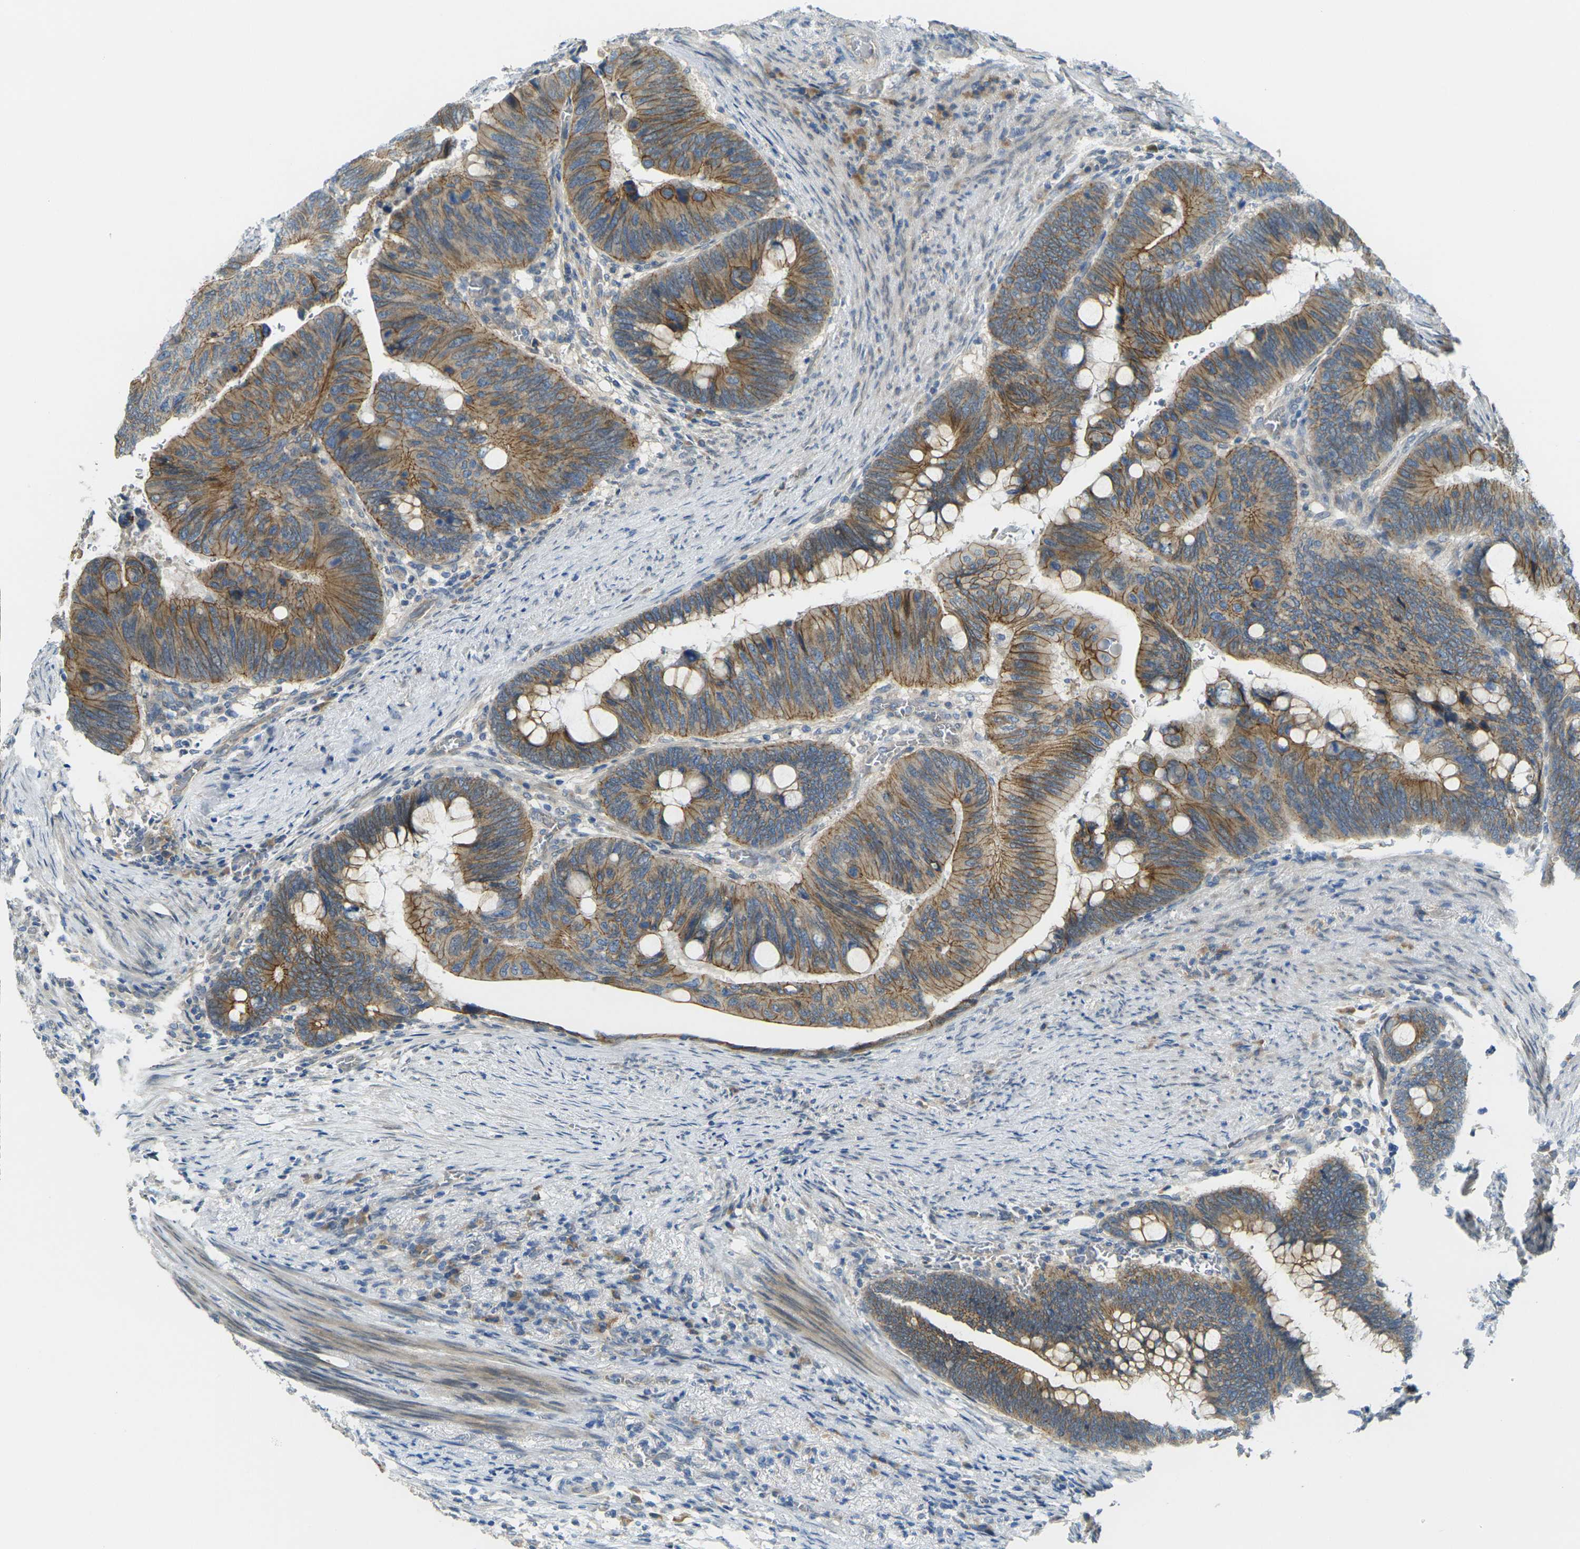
{"staining": {"intensity": "moderate", "quantity": ">75%", "location": "cytoplasmic/membranous"}, "tissue": "colorectal cancer", "cell_type": "Tumor cells", "image_type": "cancer", "snomed": [{"axis": "morphology", "description": "Normal tissue, NOS"}, {"axis": "morphology", "description": "Adenocarcinoma, NOS"}, {"axis": "topography", "description": "Rectum"}, {"axis": "topography", "description": "Peripheral nerve tissue"}], "caption": "Protein expression analysis of human colorectal adenocarcinoma reveals moderate cytoplasmic/membranous positivity in about >75% of tumor cells.", "gene": "RHBDD1", "patient": {"sex": "male", "age": 92}}